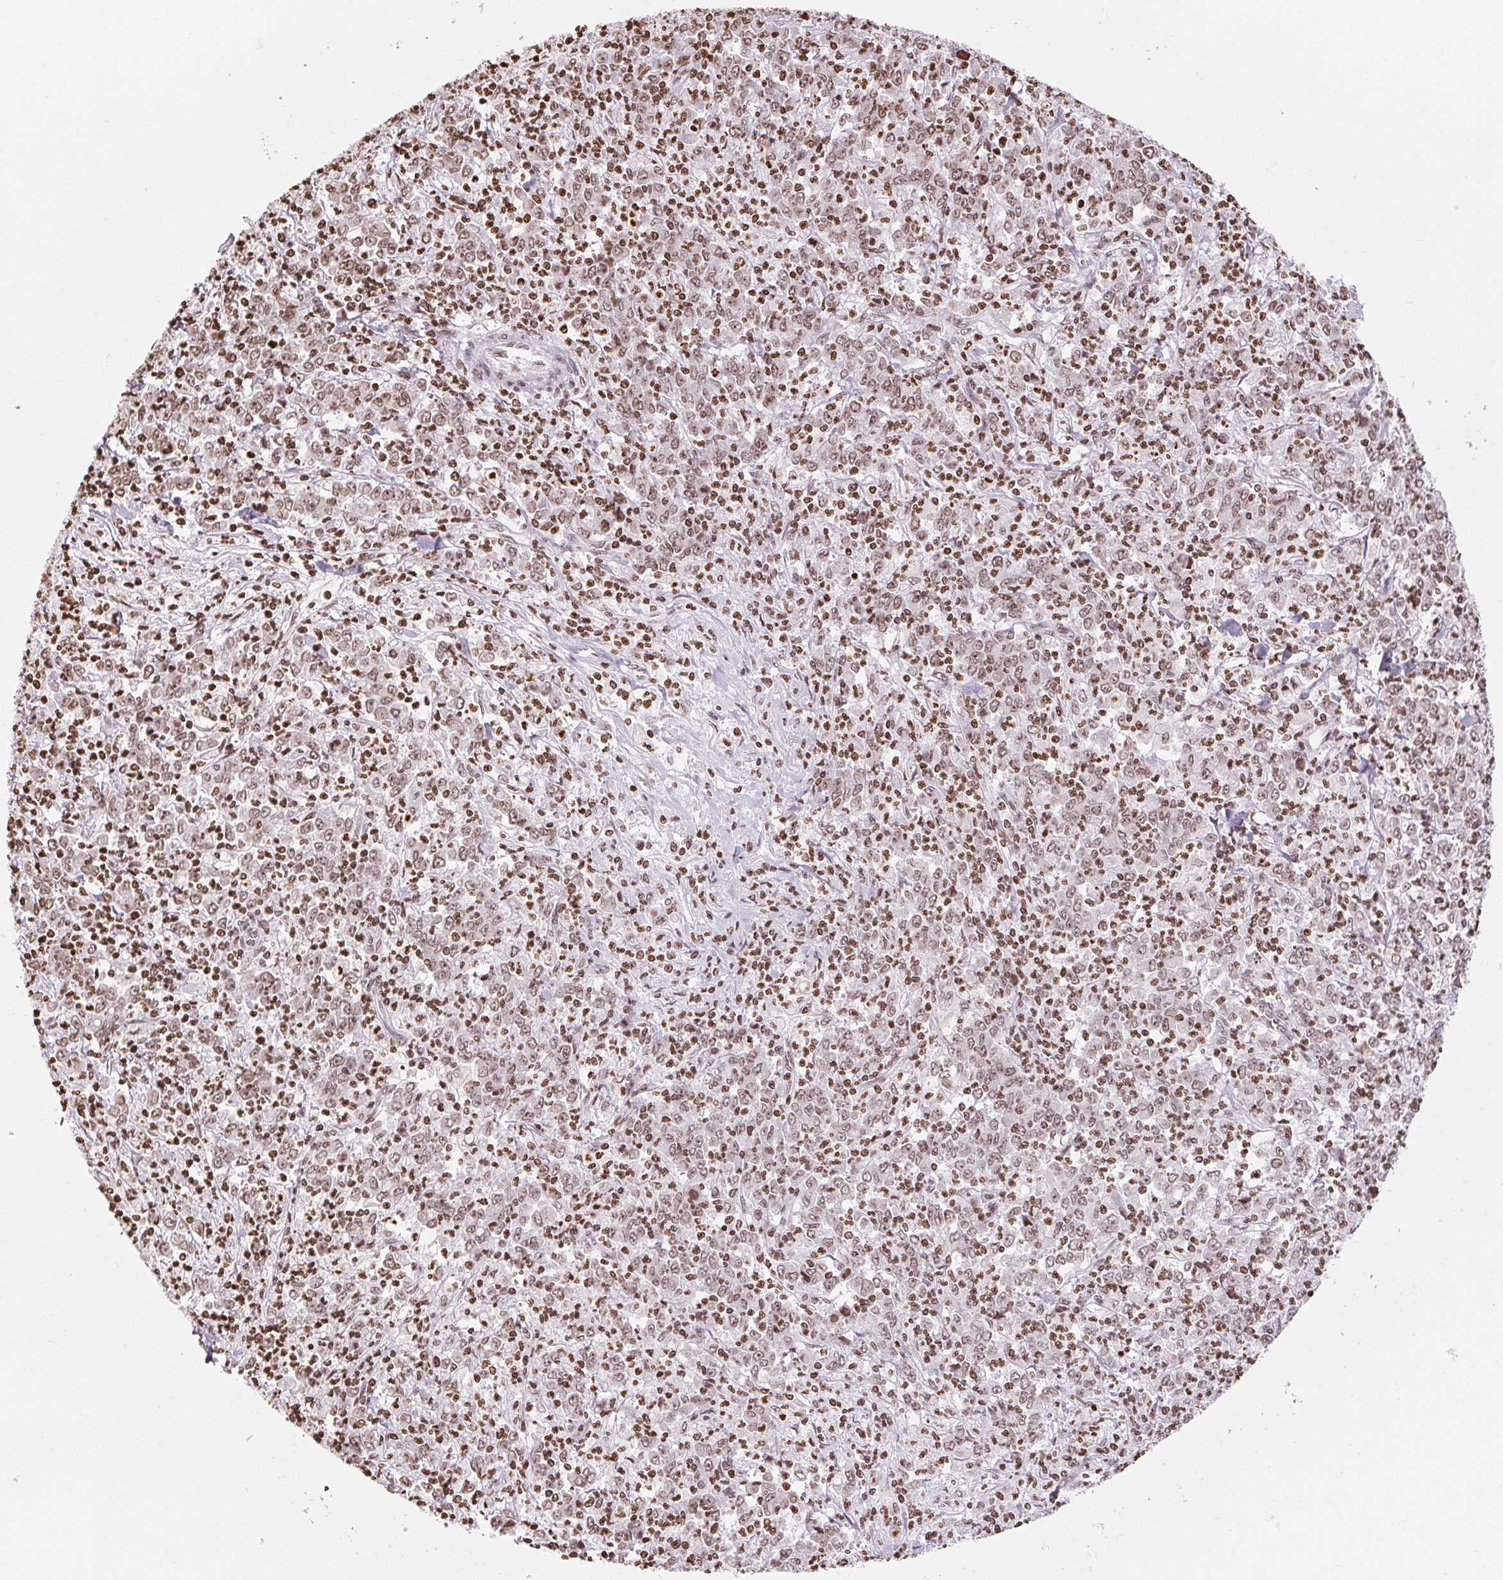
{"staining": {"intensity": "moderate", "quantity": ">75%", "location": "nuclear"}, "tissue": "stomach cancer", "cell_type": "Tumor cells", "image_type": "cancer", "snomed": [{"axis": "morphology", "description": "Adenocarcinoma, NOS"}, {"axis": "topography", "description": "Stomach, lower"}], "caption": "This micrograph demonstrates IHC staining of adenocarcinoma (stomach), with medium moderate nuclear staining in about >75% of tumor cells.", "gene": "SMIM12", "patient": {"sex": "female", "age": 71}}